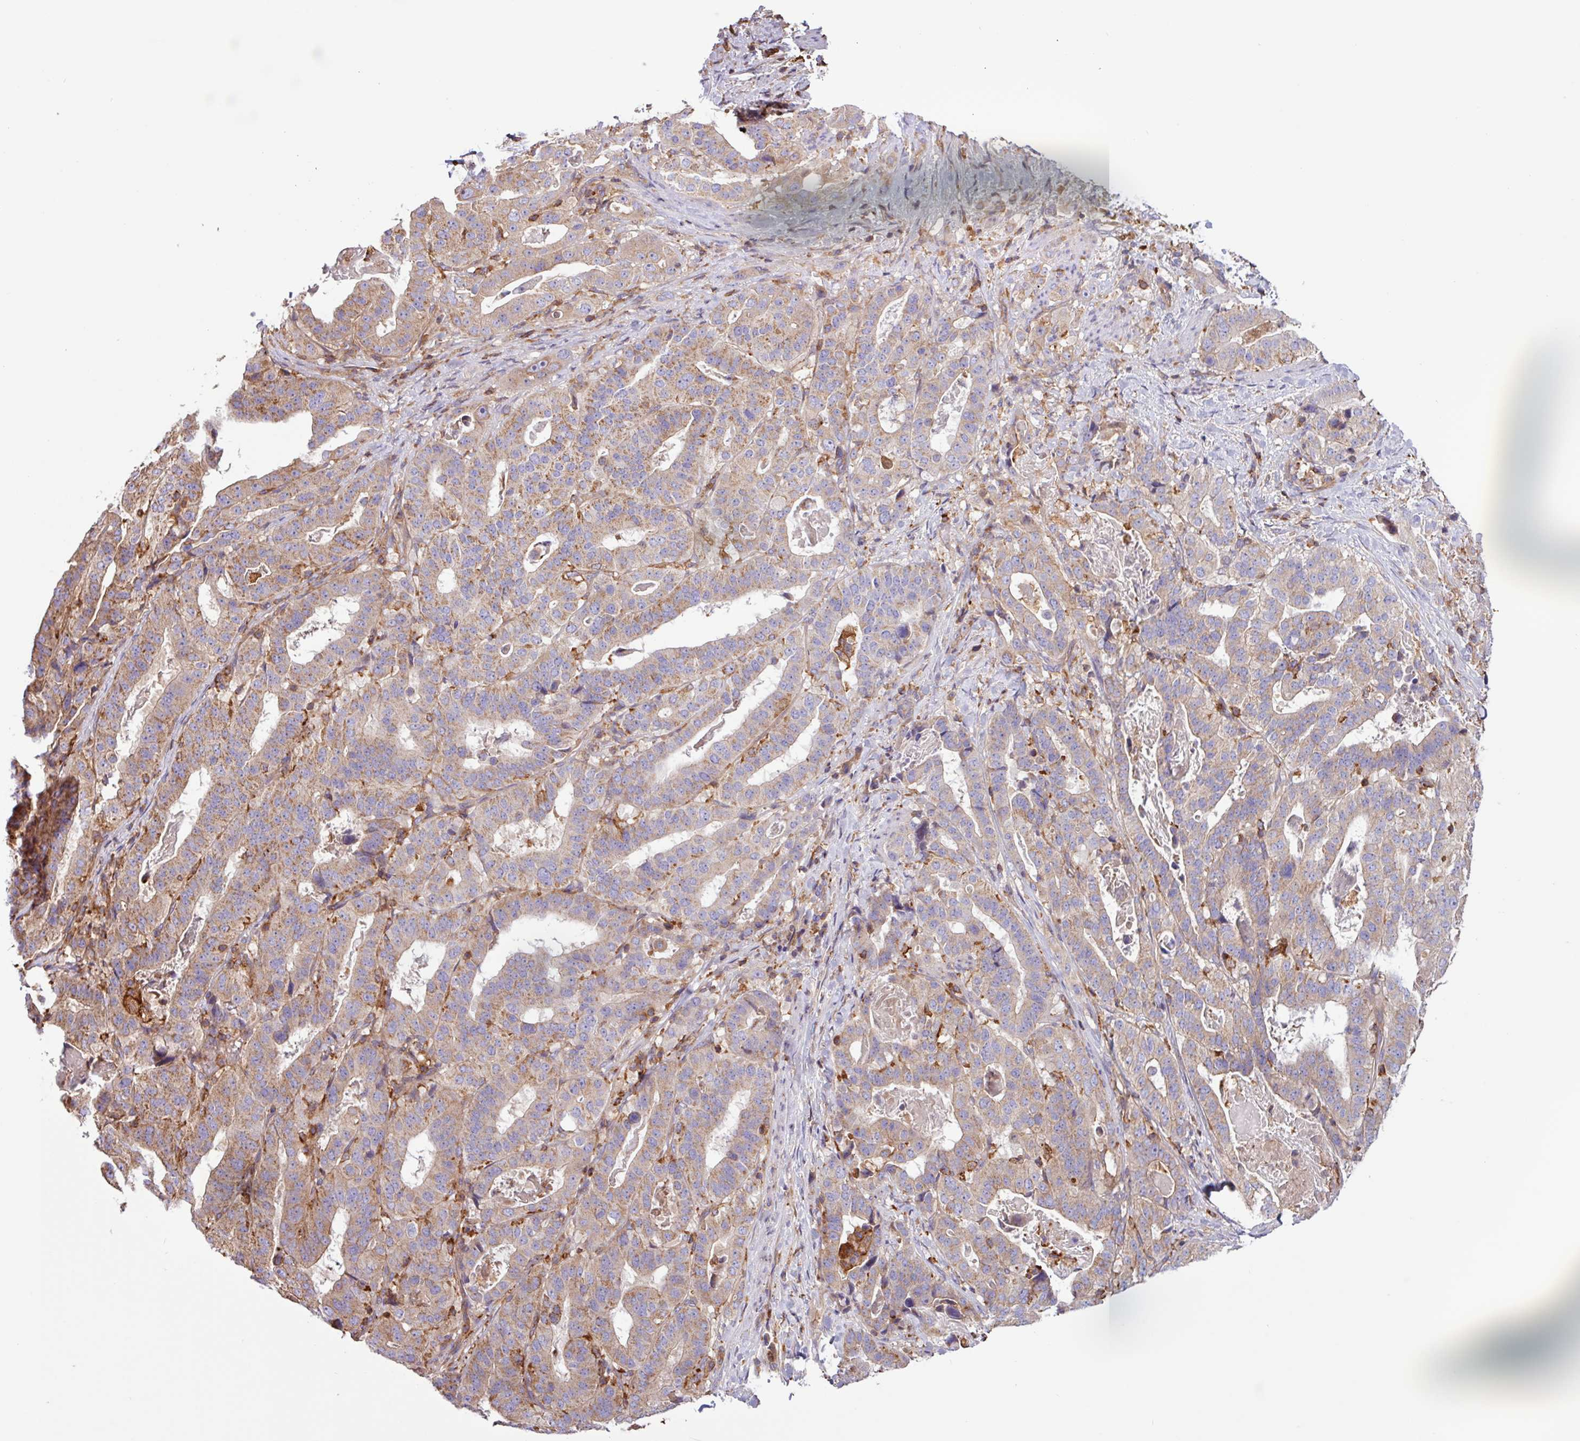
{"staining": {"intensity": "moderate", "quantity": ">75%", "location": "cytoplasmic/membranous"}, "tissue": "stomach cancer", "cell_type": "Tumor cells", "image_type": "cancer", "snomed": [{"axis": "morphology", "description": "Adenocarcinoma, NOS"}, {"axis": "topography", "description": "Stomach"}], "caption": "Immunohistochemistry (IHC) of stomach adenocarcinoma shows medium levels of moderate cytoplasmic/membranous staining in about >75% of tumor cells.", "gene": "ACTR3", "patient": {"sex": "male", "age": 48}}